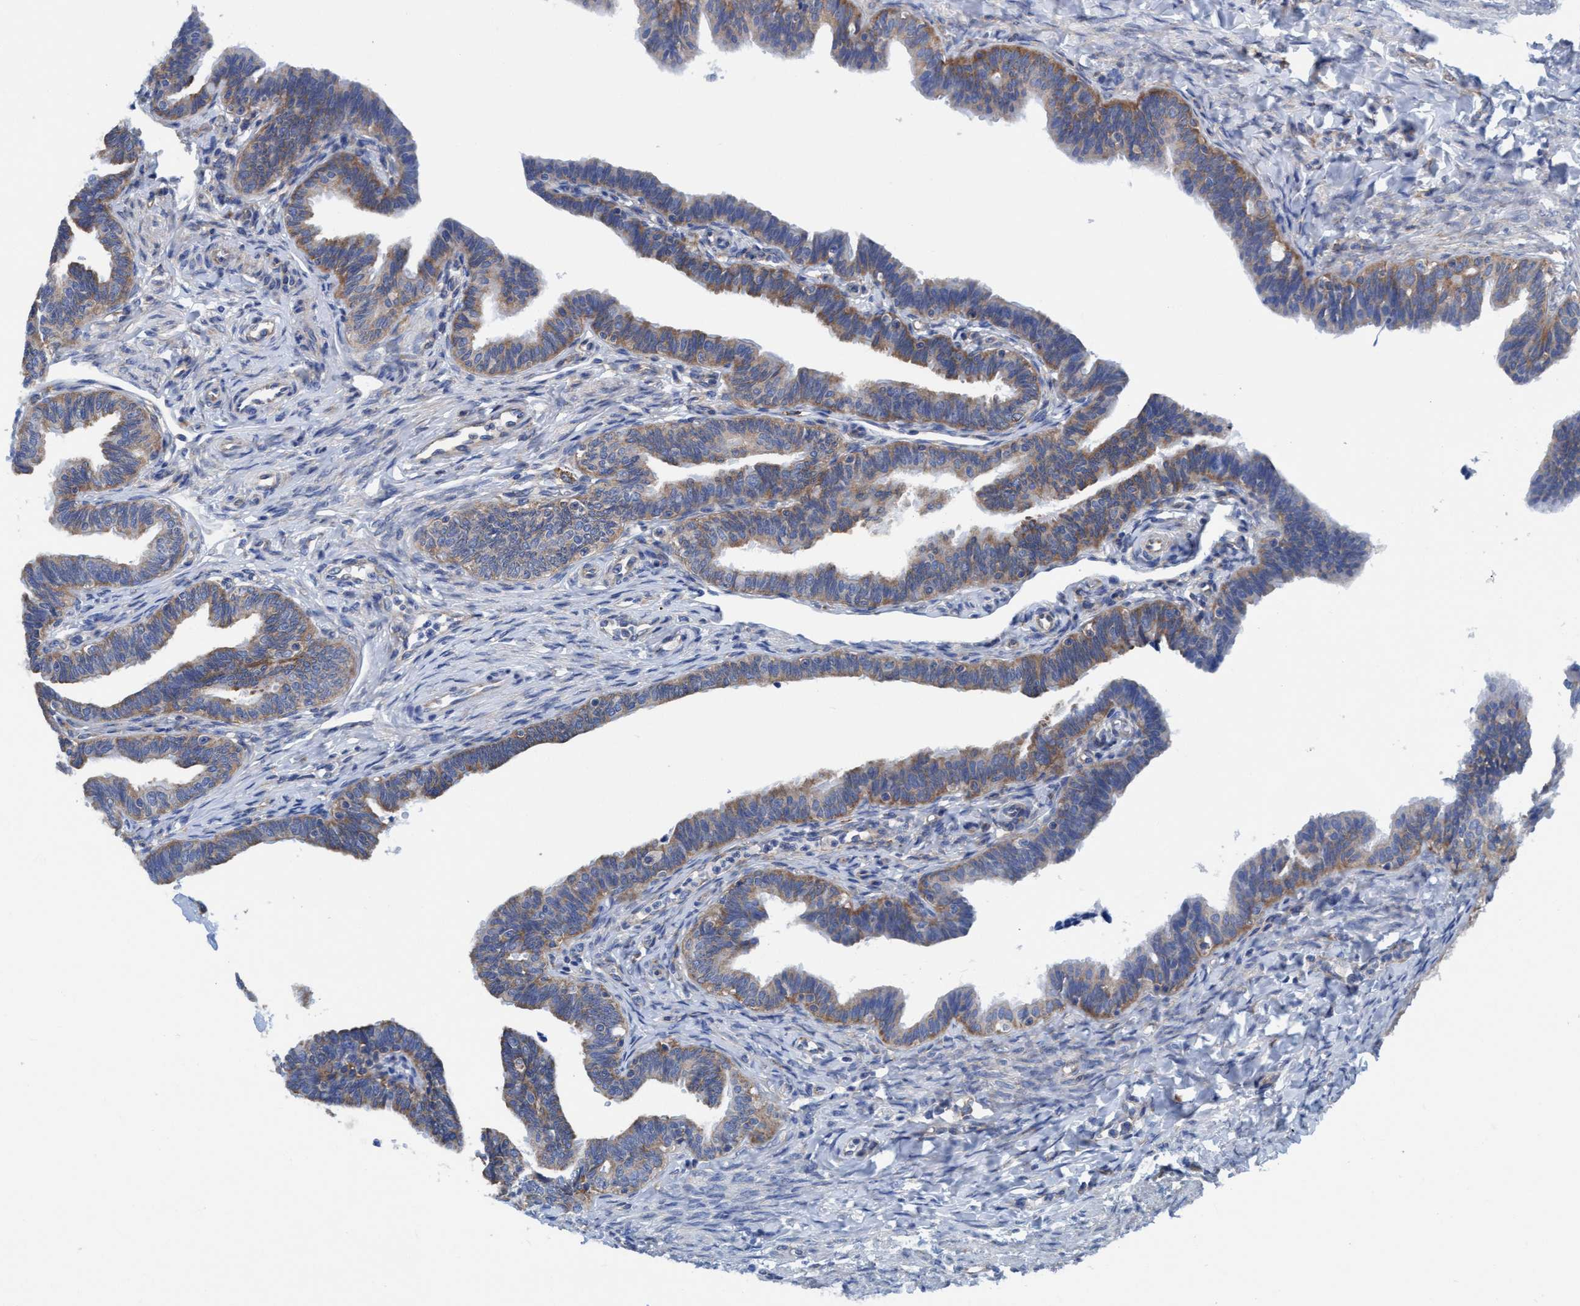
{"staining": {"intensity": "moderate", "quantity": ">75%", "location": "cytoplasmic/membranous"}, "tissue": "fallopian tube", "cell_type": "Glandular cells", "image_type": "normal", "snomed": [{"axis": "morphology", "description": "Normal tissue, NOS"}, {"axis": "topography", "description": "Fallopian tube"}, {"axis": "topography", "description": "Ovary"}], "caption": "Glandular cells show moderate cytoplasmic/membranous expression in about >75% of cells in unremarkable fallopian tube.", "gene": "NMT1", "patient": {"sex": "female", "age": 23}}